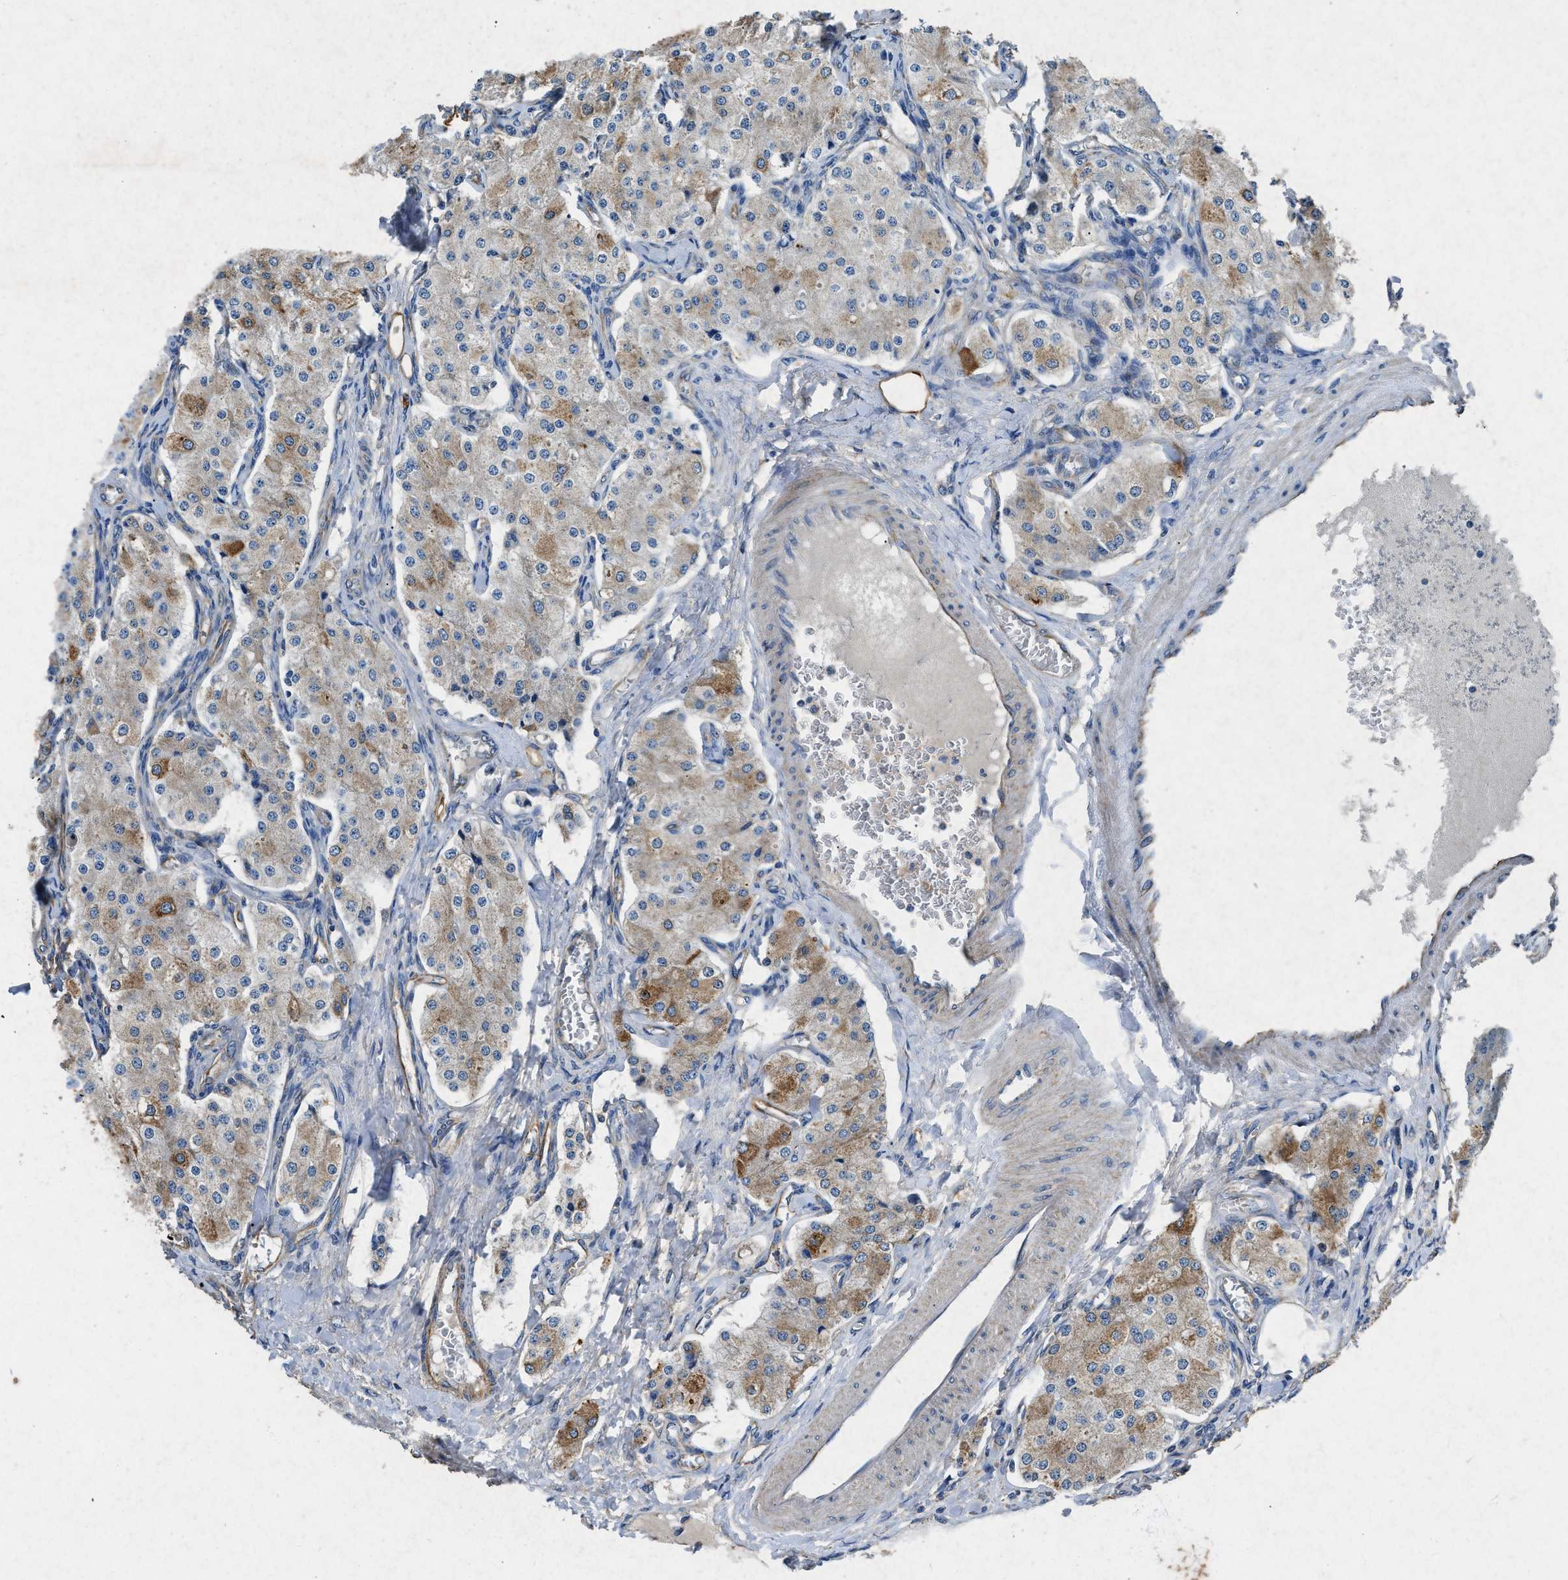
{"staining": {"intensity": "moderate", "quantity": "<25%", "location": "cytoplasmic/membranous"}, "tissue": "carcinoid", "cell_type": "Tumor cells", "image_type": "cancer", "snomed": [{"axis": "morphology", "description": "Carcinoid, malignant, NOS"}, {"axis": "topography", "description": "Colon"}], "caption": "The image exhibits immunohistochemical staining of carcinoid. There is moderate cytoplasmic/membranous positivity is present in approximately <25% of tumor cells. (DAB (3,3'-diaminobenzidine) IHC with brightfield microscopy, high magnification).", "gene": "CDK15", "patient": {"sex": "female", "age": 52}}